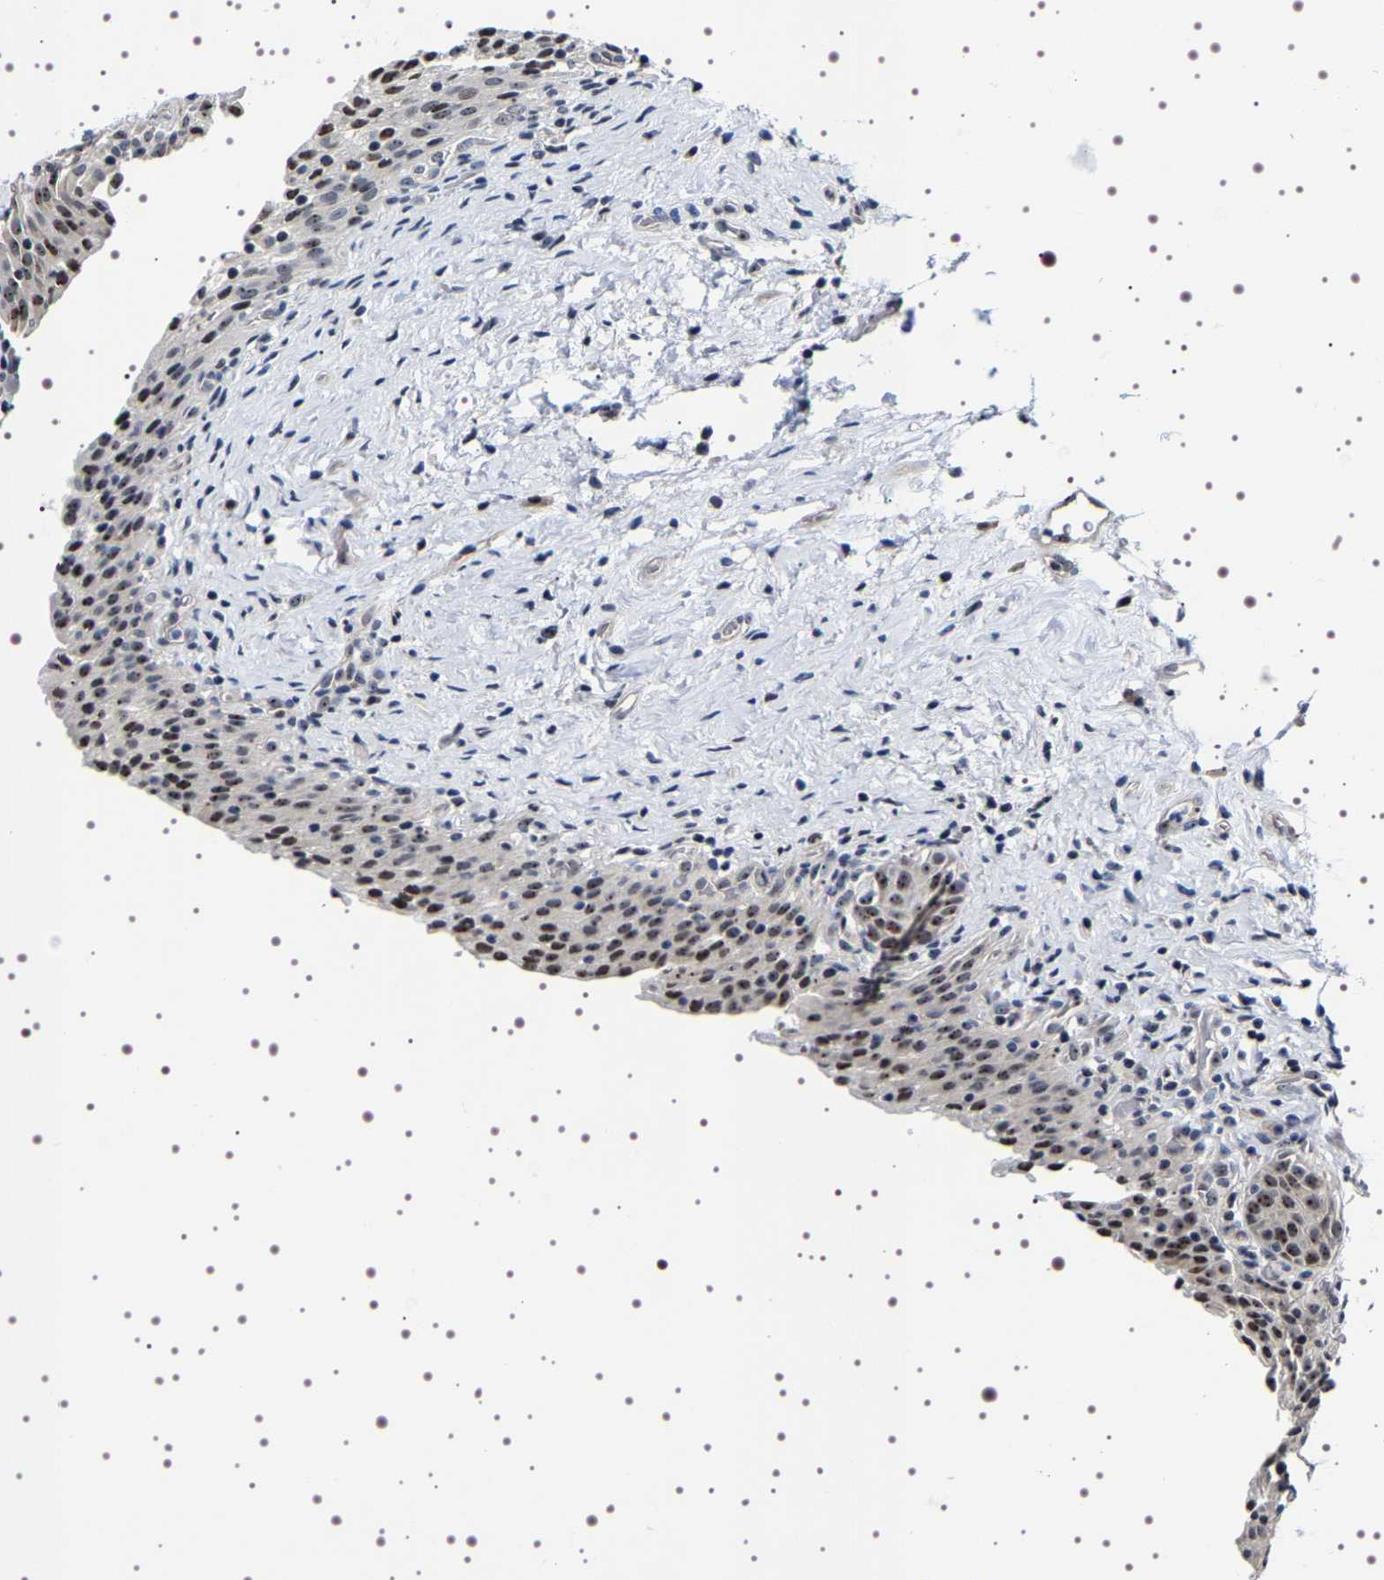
{"staining": {"intensity": "strong", "quantity": "25%-75%", "location": "nuclear"}, "tissue": "urinary bladder", "cell_type": "Urothelial cells", "image_type": "normal", "snomed": [{"axis": "morphology", "description": "Normal tissue, NOS"}, {"axis": "topography", "description": "Urinary bladder"}], "caption": "DAB immunohistochemical staining of normal urinary bladder demonstrates strong nuclear protein staining in approximately 25%-75% of urothelial cells. (Brightfield microscopy of DAB IHC at high magnification).", "gene": "GNL3", "patient": {"sex": "male", "age": 51}}